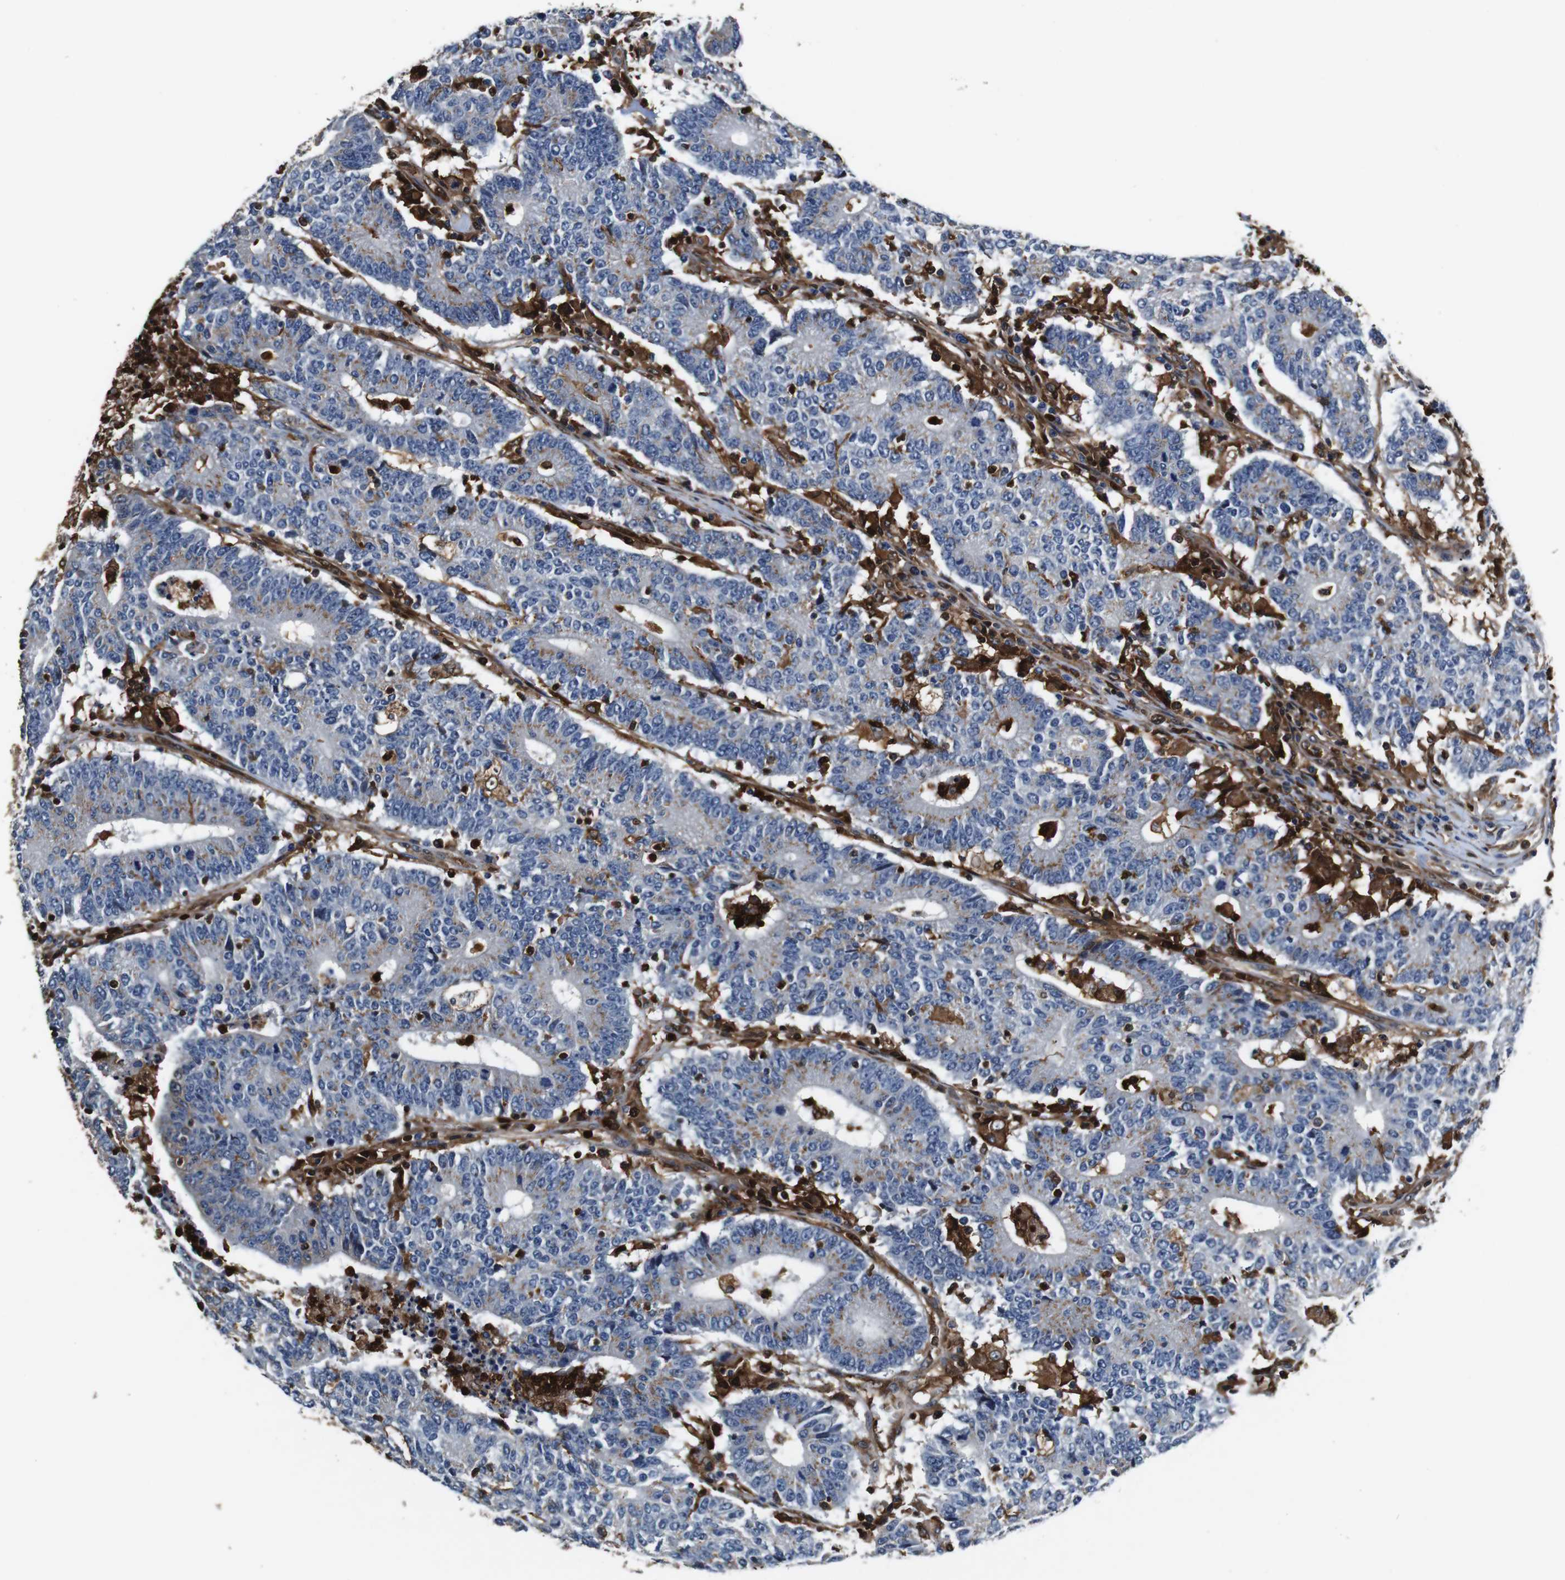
{"staining": {"intensity": "moderate", "quantity": "<25%", "location": "cytoplasmic/membranous"}, "tissue": "colorectal cancer", "cell_type": "Tumor cells", "image_type": "cancer", "snomed": [{"axis": "morphology", "description": "Normal tissue, NOS"}, {"axis": "morphology", "description": "Adenocarcinoma, NOS"}, {"axis": "topography", "description": "Colon"}], "caption": "A brown stain shows moderate cytoplasmic/membranous staining of a protein in human colorectal cancer (adenocarcinoma) tumor cells.", "gene": "ANXA1", "patient": {"sex": "female", "age": 75}}